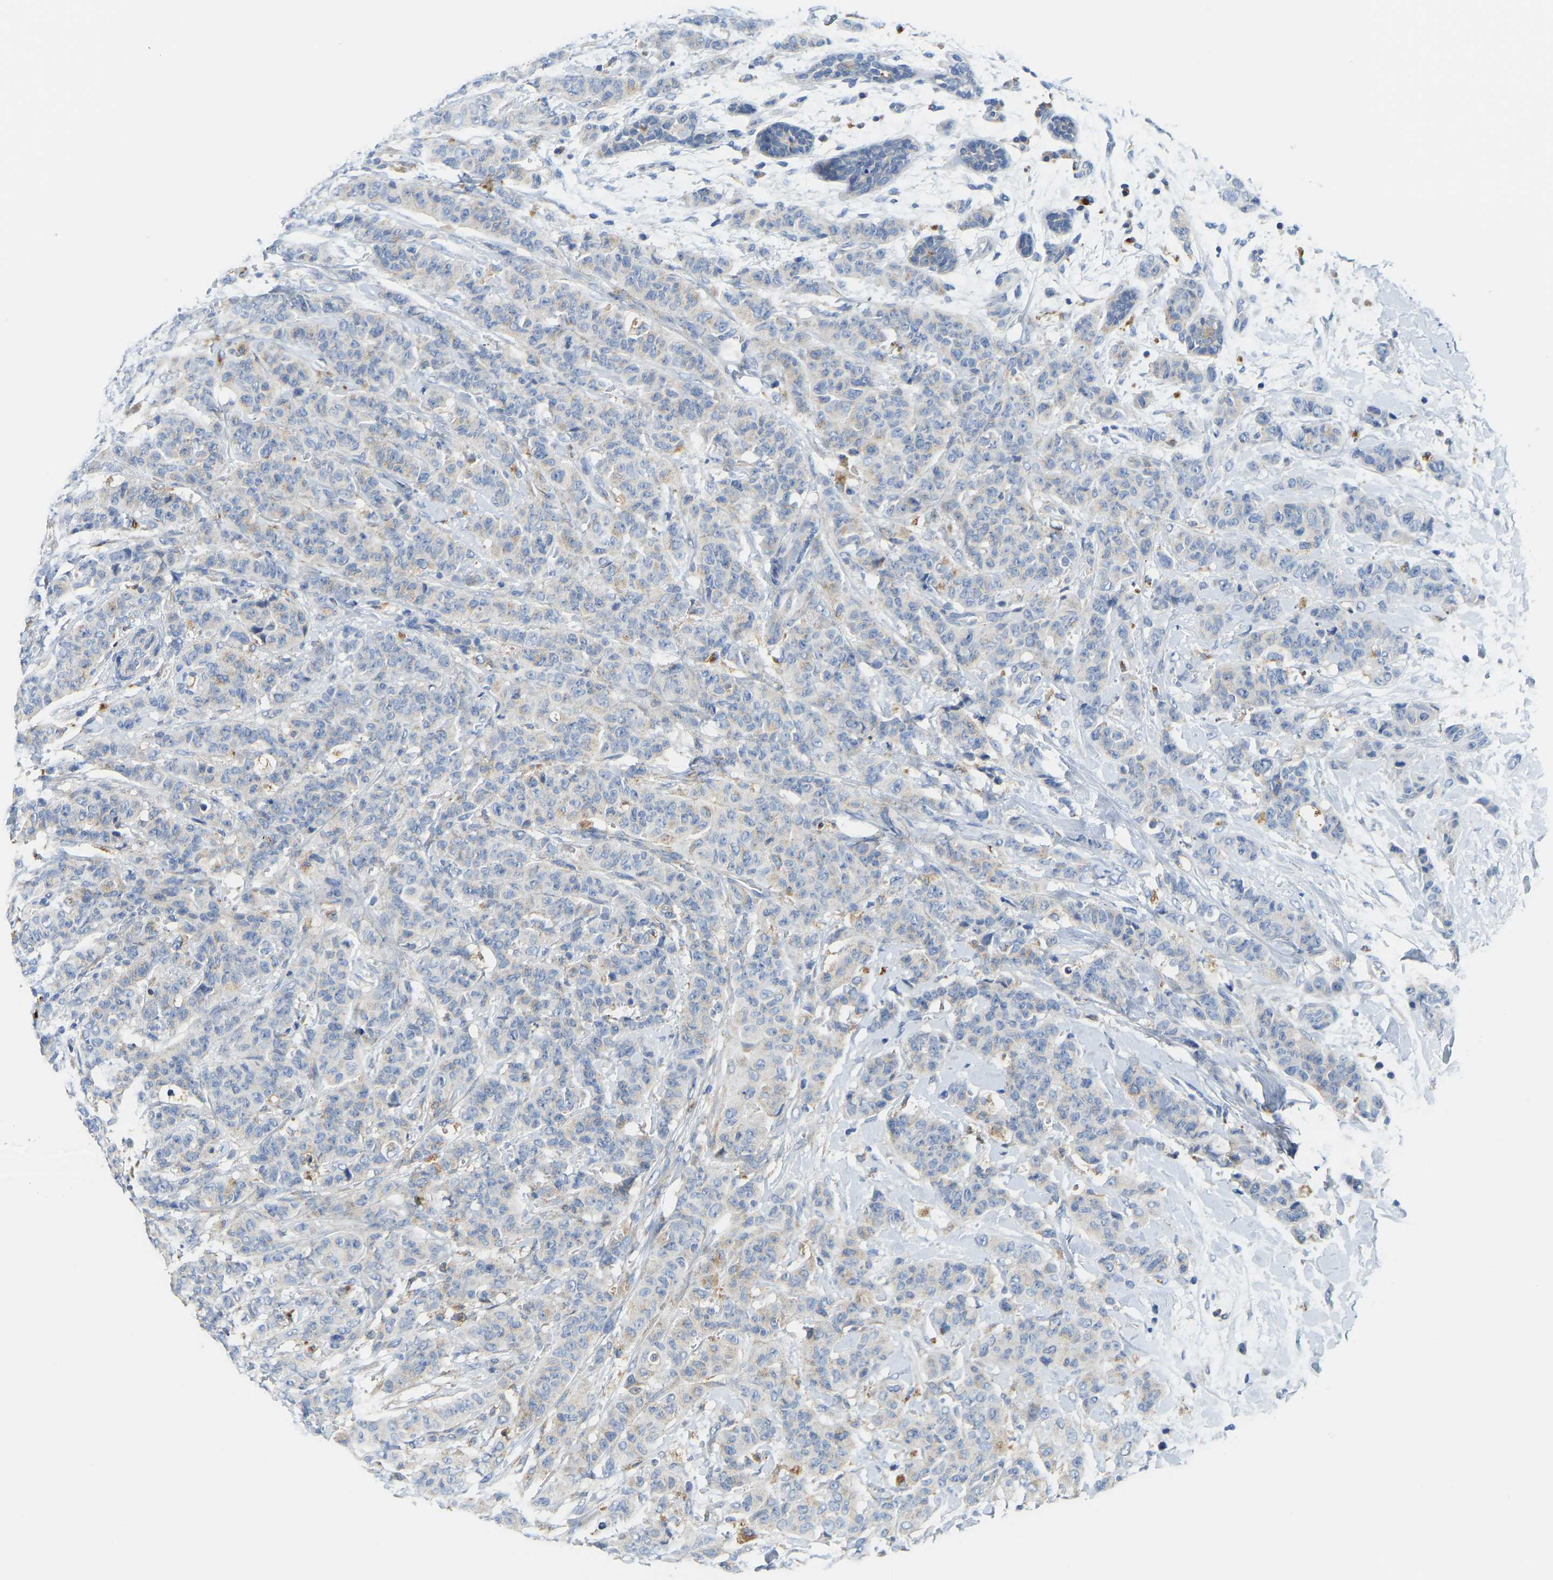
{"staining": {"intensity": "negative", "quantity": "none", "location": "none"}, "tissue": "breast cancer", "cell_type": "Tumor cells", "image_type": "cancer", "snomed": [{"axis": "morphology", "description": "Normal tissue, NOS"}, {"axis": "morphology", "description": "Duct carcinoma"}, {"axis": "topography", "description": "Breast"}], "caption": "Breast intraductal carcinoma was stained to show a protein in brown. There is no significant positivity in tumor cells.", "gene": "ATP6V1E1", "patient": {"sex": "female", "age": 40}}